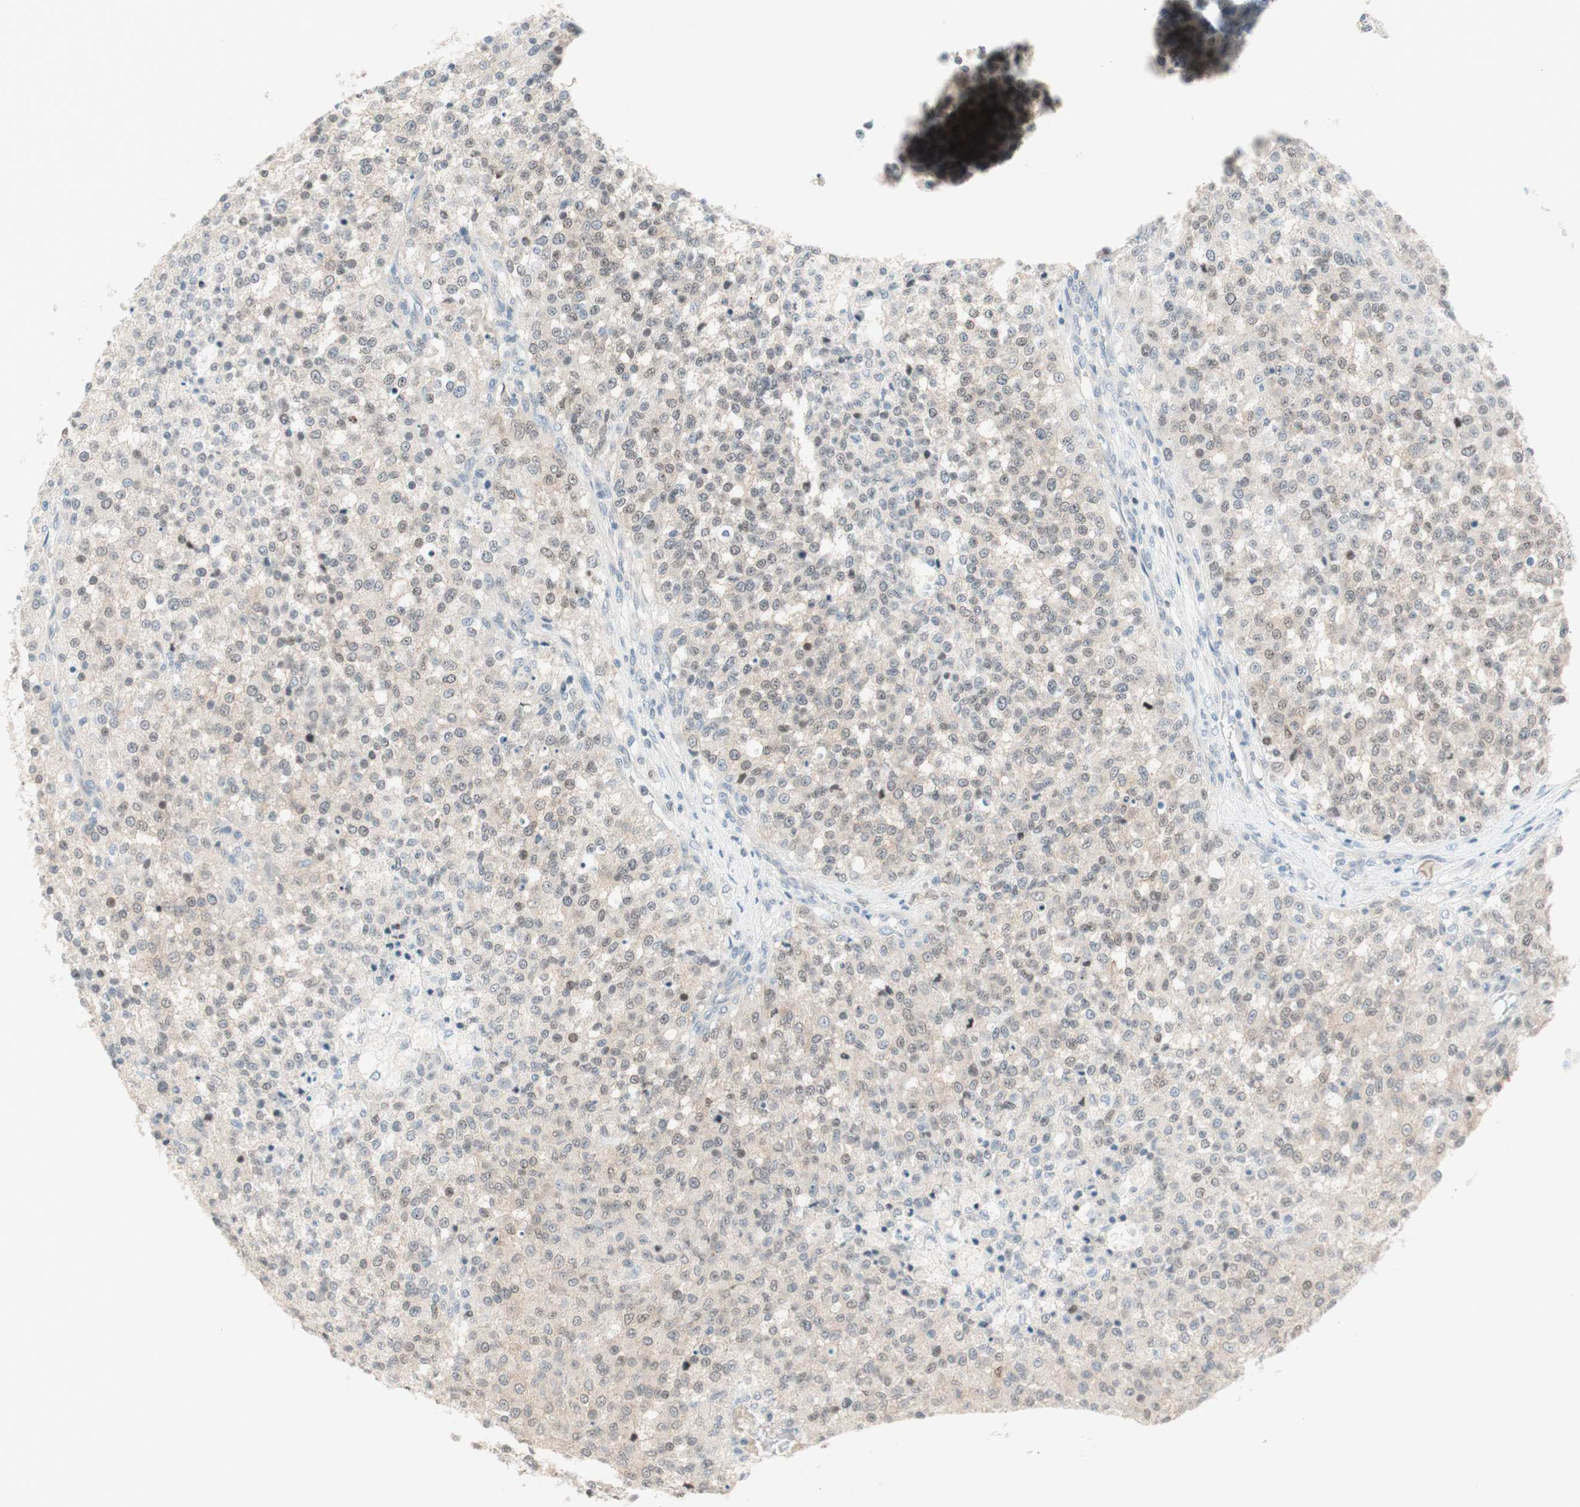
{"staining": {"intensity": "weak", "quantity": "<25%", "location": "nuclear"}, "tissue": "testis cancer", "cell_type": "Tumor cells", "image_type": "cancer", "snomed": [{"axis": "morphology", "description": "Seminoma, NOS"}, {"axis": "topography", "description": "Testis"}], "caption": "There is no significant expression in tumor cells of testis seminoma.", "gene": "JPH1", "patient": {"sex": "male", "age": 59}}